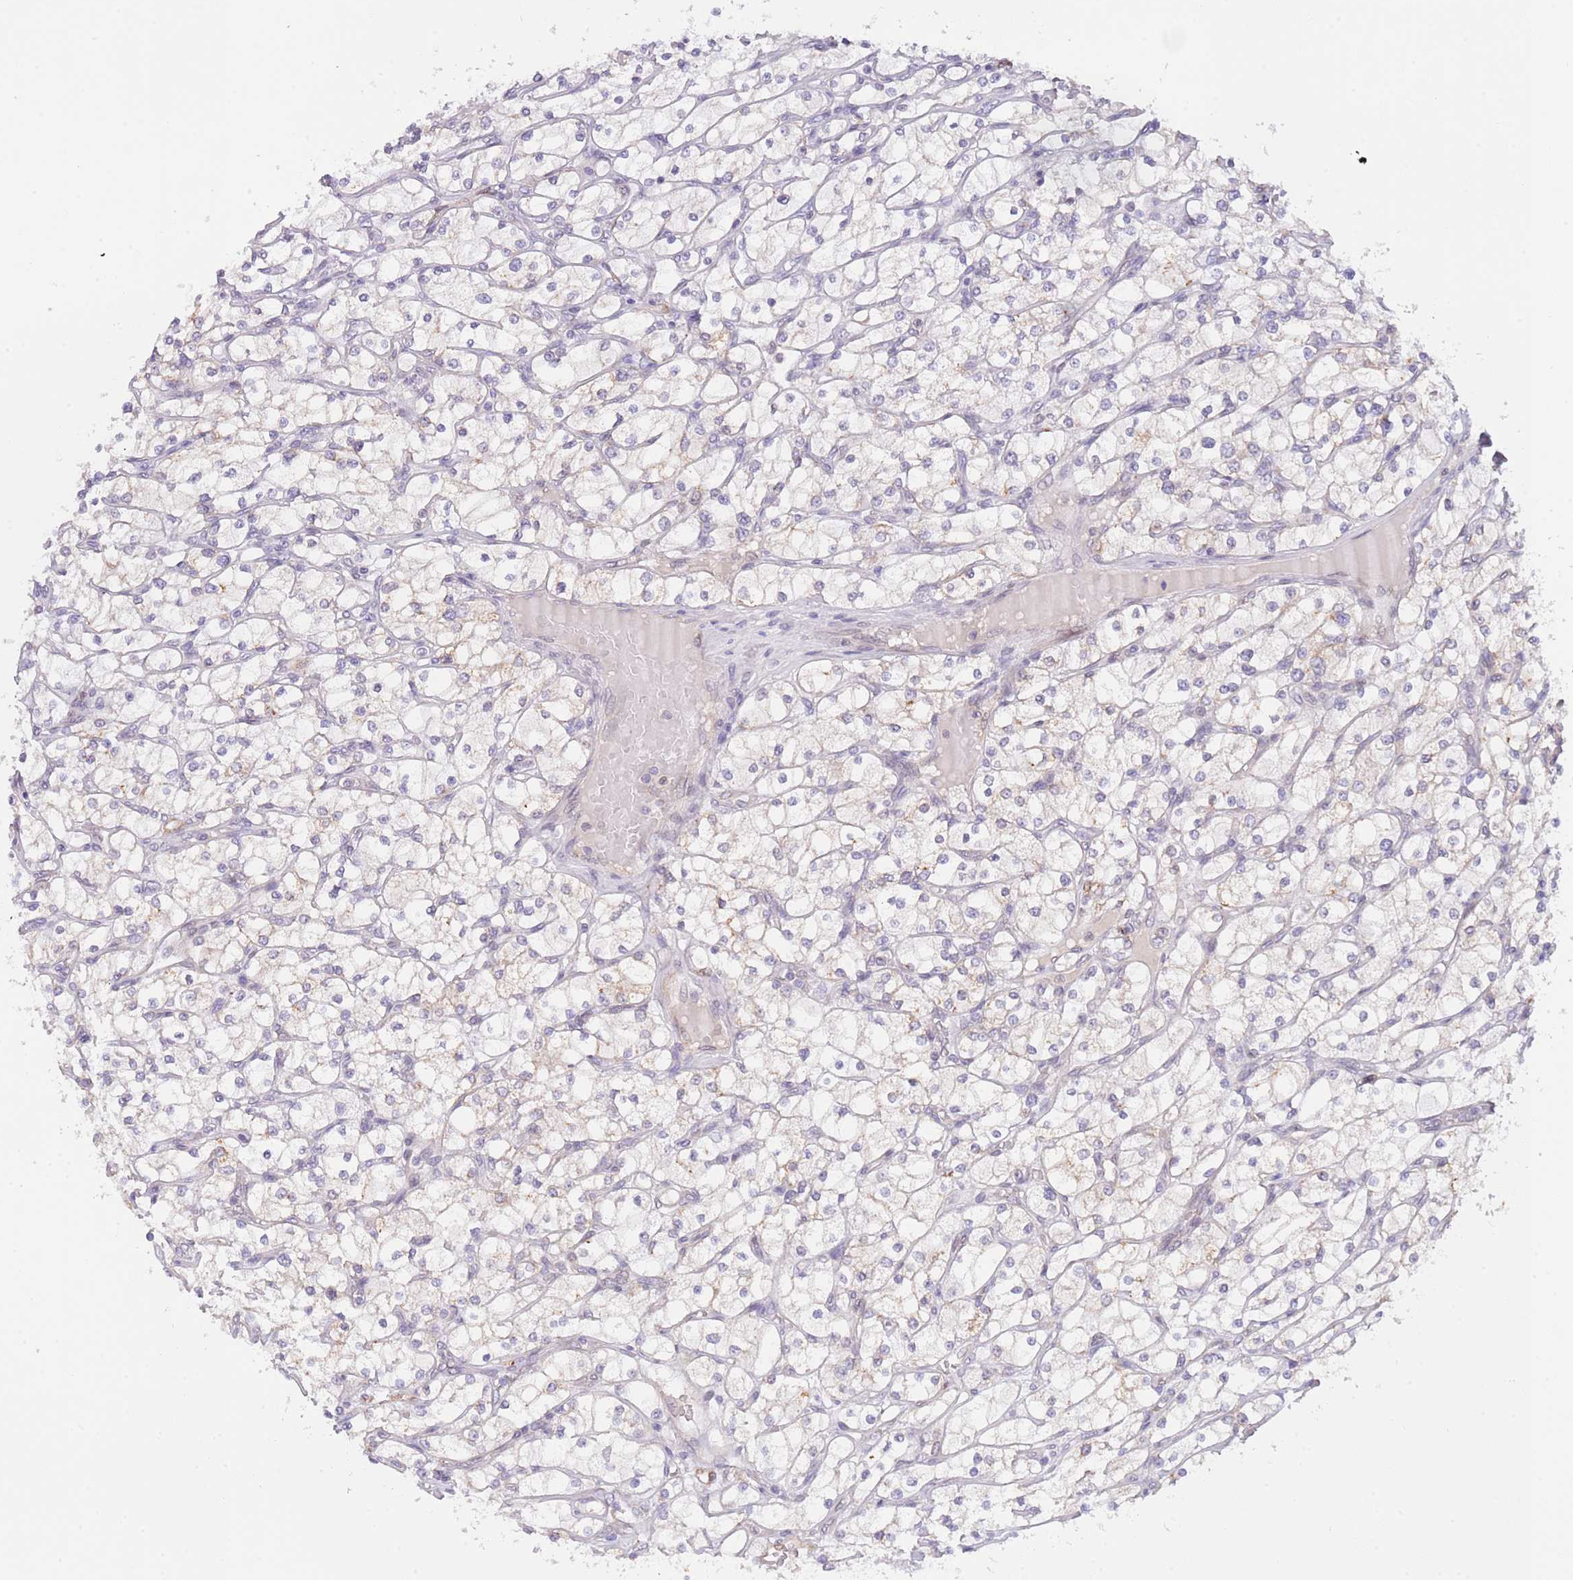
{"staining": {"intensity": "negative", "quantity": "none", "location": "none"}, "tissue": "renal cancer", "cell_type": "Tumor cells", "image_type": "cancer", "snomed": [{"axis": "morphology", "description": "Adenocarcinoma, NOS"}, {"axis": "topography", "description": "Kidney"}], "caption": "DAB immunohistochemical staining of renal cancer displays no significant expression in tumor cells.", "gene": "EBPL", "patient": {"sex": "male", "age": 80}}